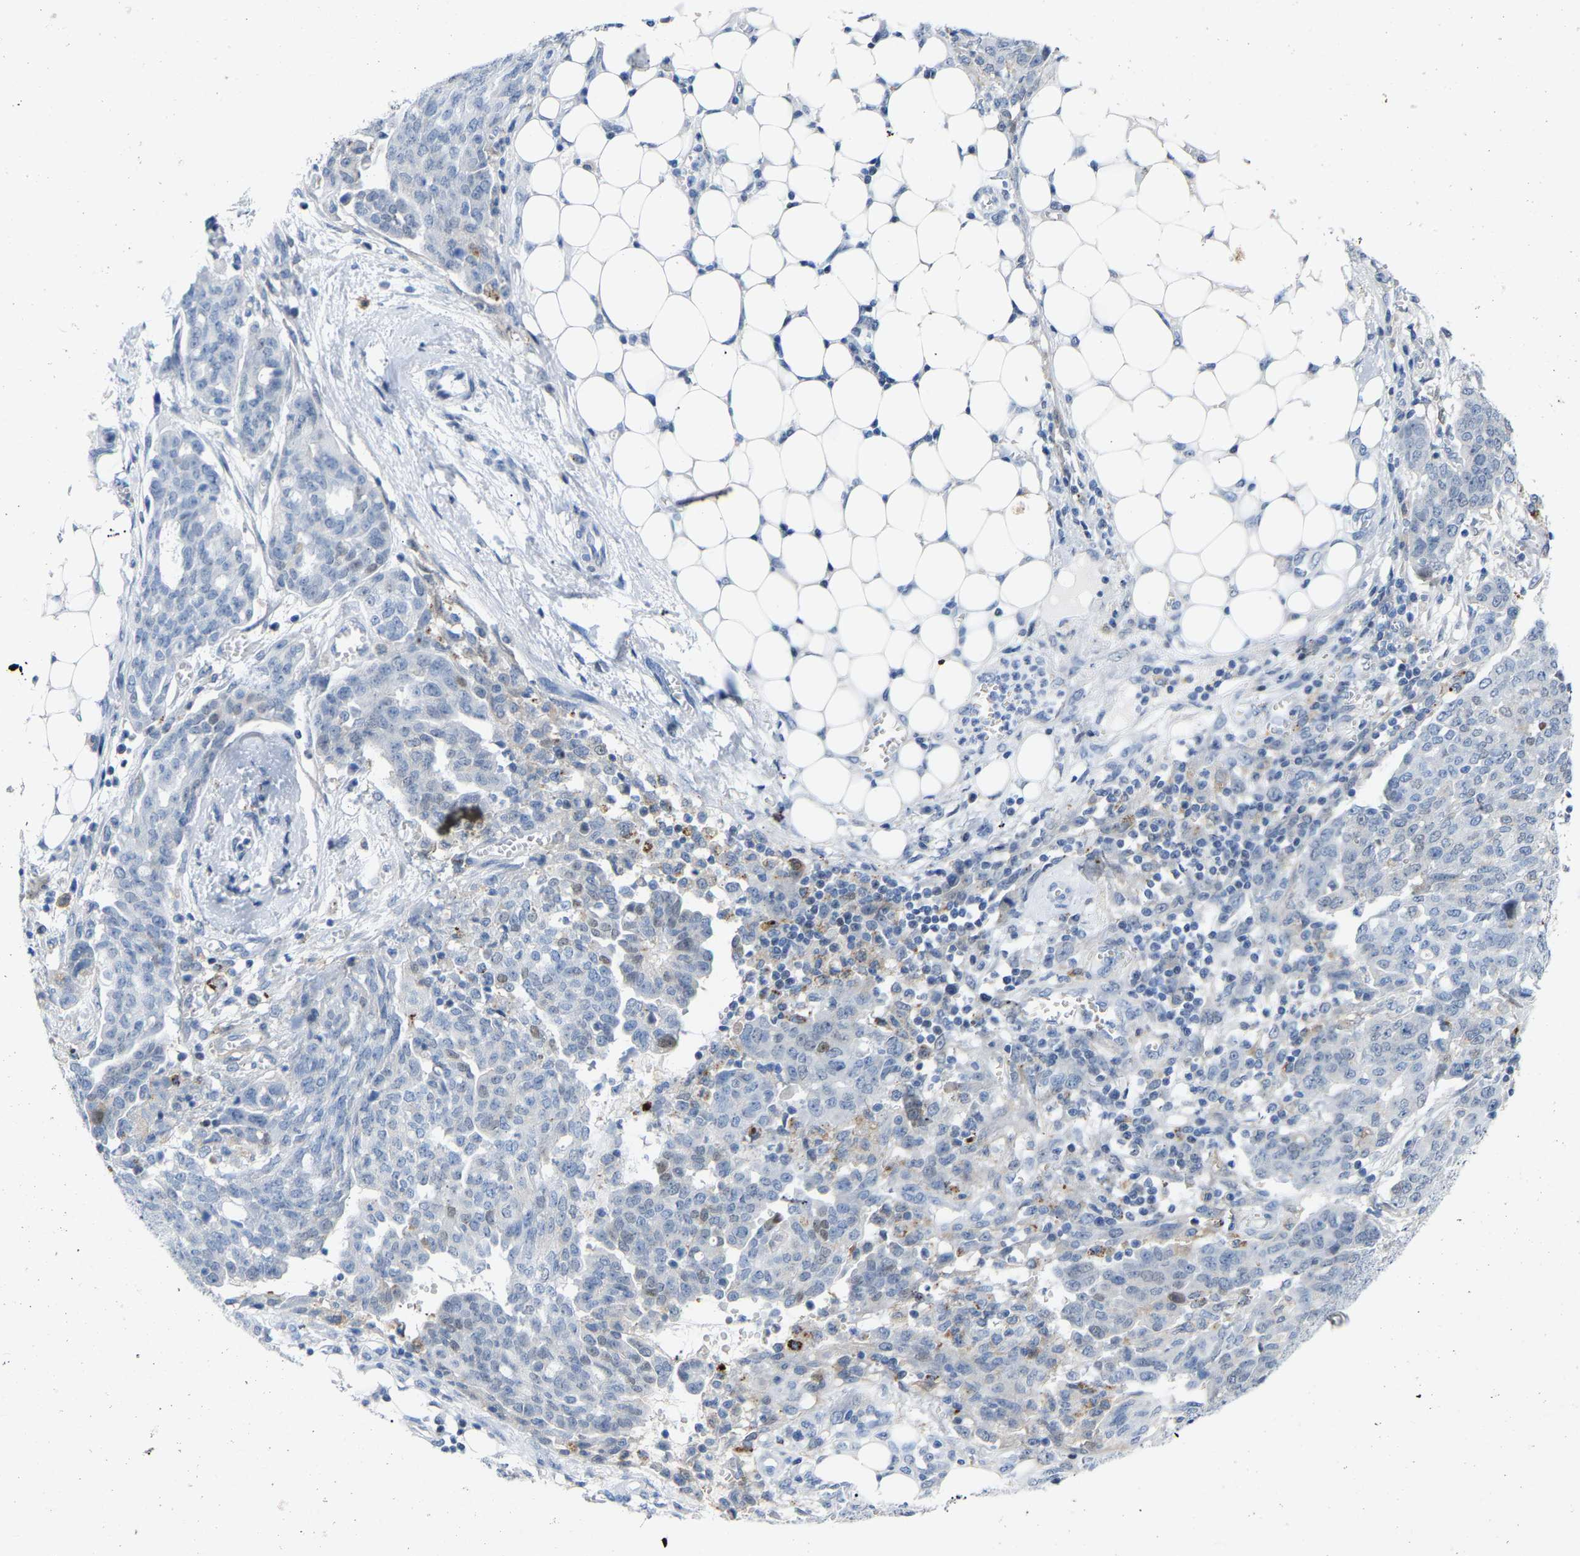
{"staining": {"intensity": "weak", "quantity": "<25%", "location": "nuclear"}, "tissue": "ovarian cancer", "cell_type": "Tumor cells", "image_type": "cancer", "snomed": [{"axis": "morphology", "description": "Cystadenocarcinoma, serous, NOS"}, {"axis": "topography", "description": "Soft tissue"}, {"axis": "topography", "description": "Ovary"}], "caption": "DAB (3,3'-diaminobenzidine) immunohistochemical staining of human serous cystadenocarcinoma (ovarian) displays no significant positivity in tumor cells.", "gene": "ABTB2", "patient": {"sex": "female", "age": 57}}